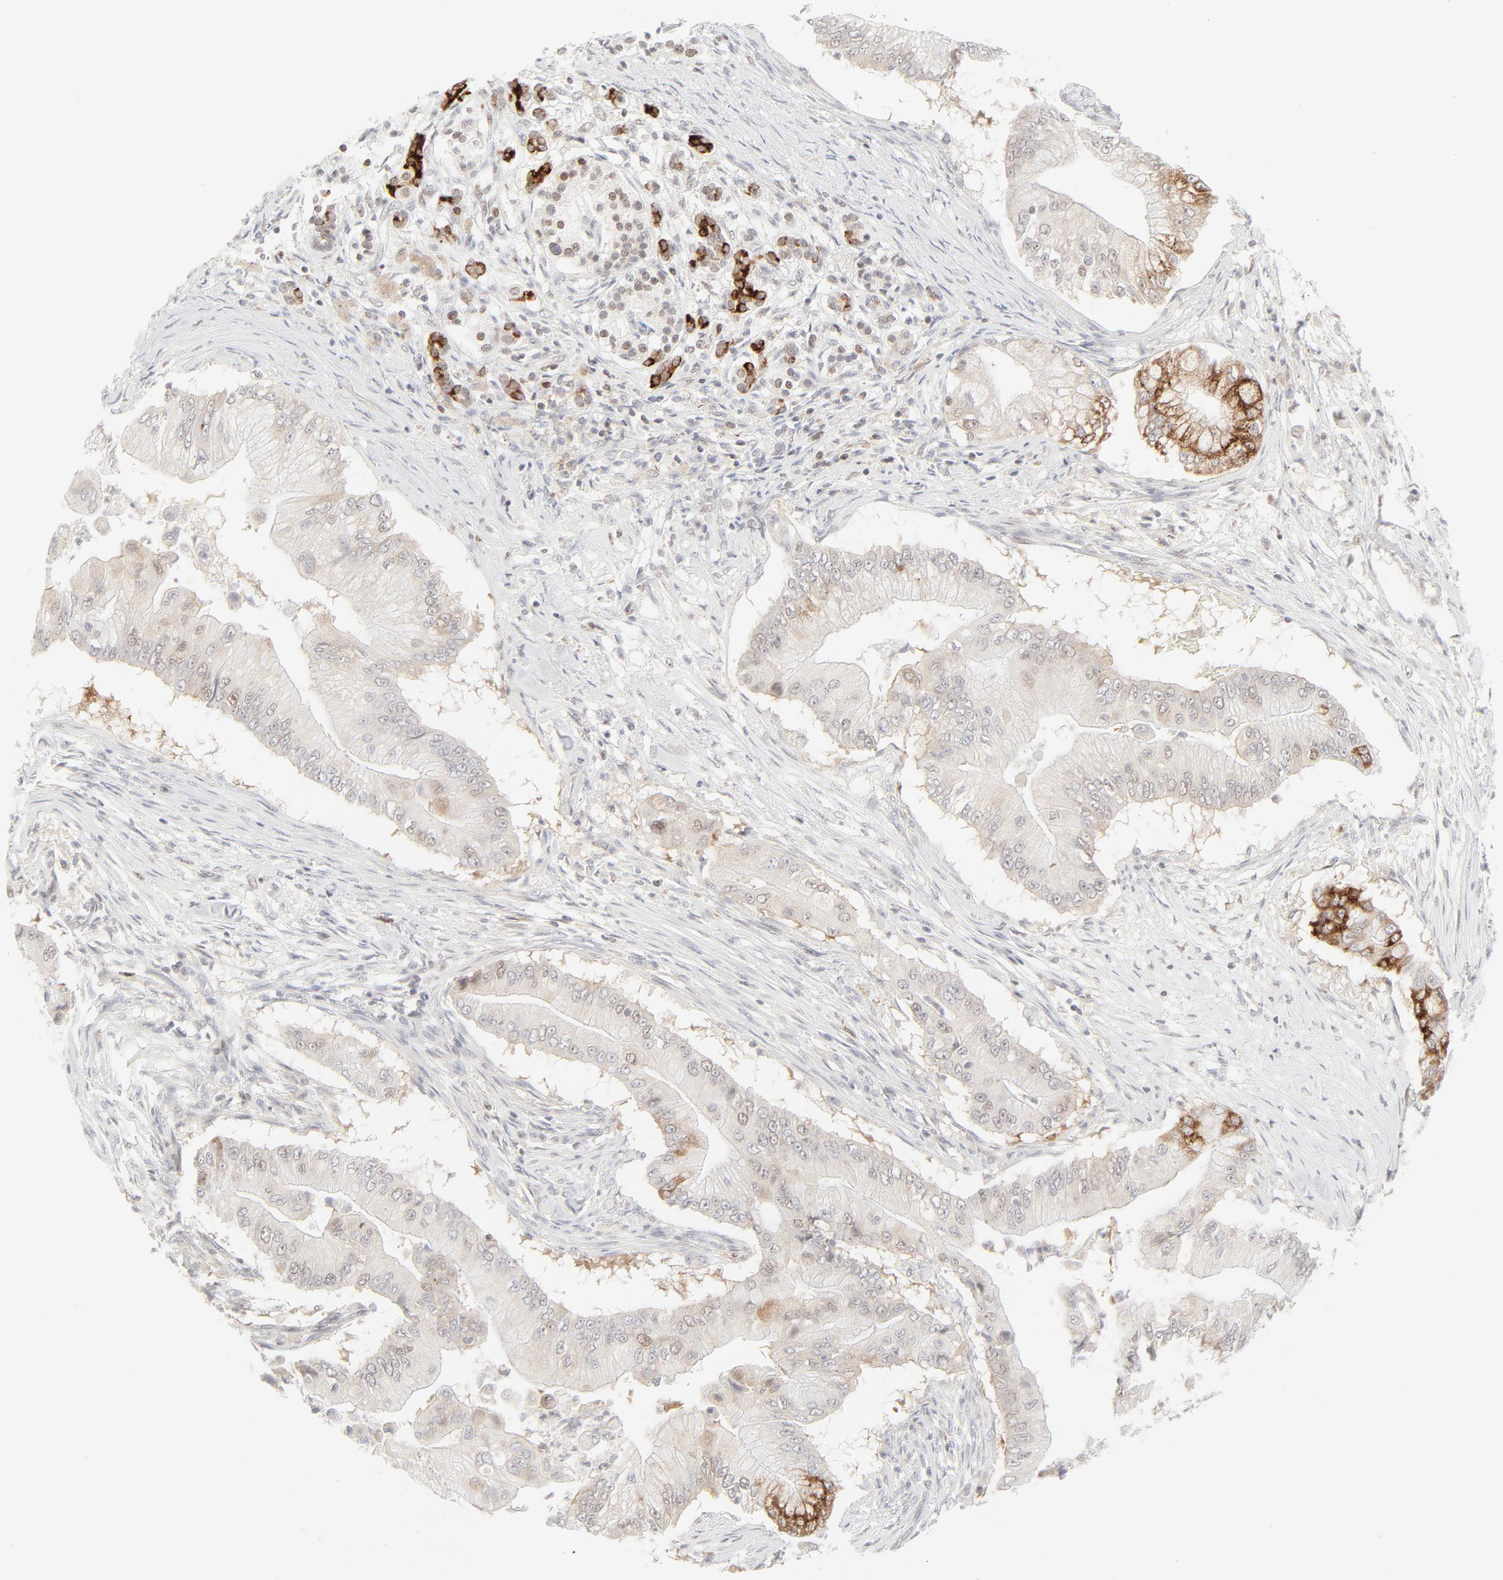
{"staining": {"intensity": "strong", "quantity": "<25%", "location": "cytoplasmic/membranous"}, "tissue": "pancreatic cancer", "cell_type": "Tumor cells", "image_type": "cancer", "snomed": [{"axis": "morphology", "description": "Adenocarcinoma, NOS"}, {"axis": "topography", "description": "Pancreas"}], "caption": "High-power microscopy captured an immunohistochemistry (IHC) histopathology image of pancreatic adenocarcinoma, revealing strong cytoplasmic/membranous staining in approximately <25% of tumor cells.", "gene": "PRKCB", "patient": {"sex": "male", "age": 62}}